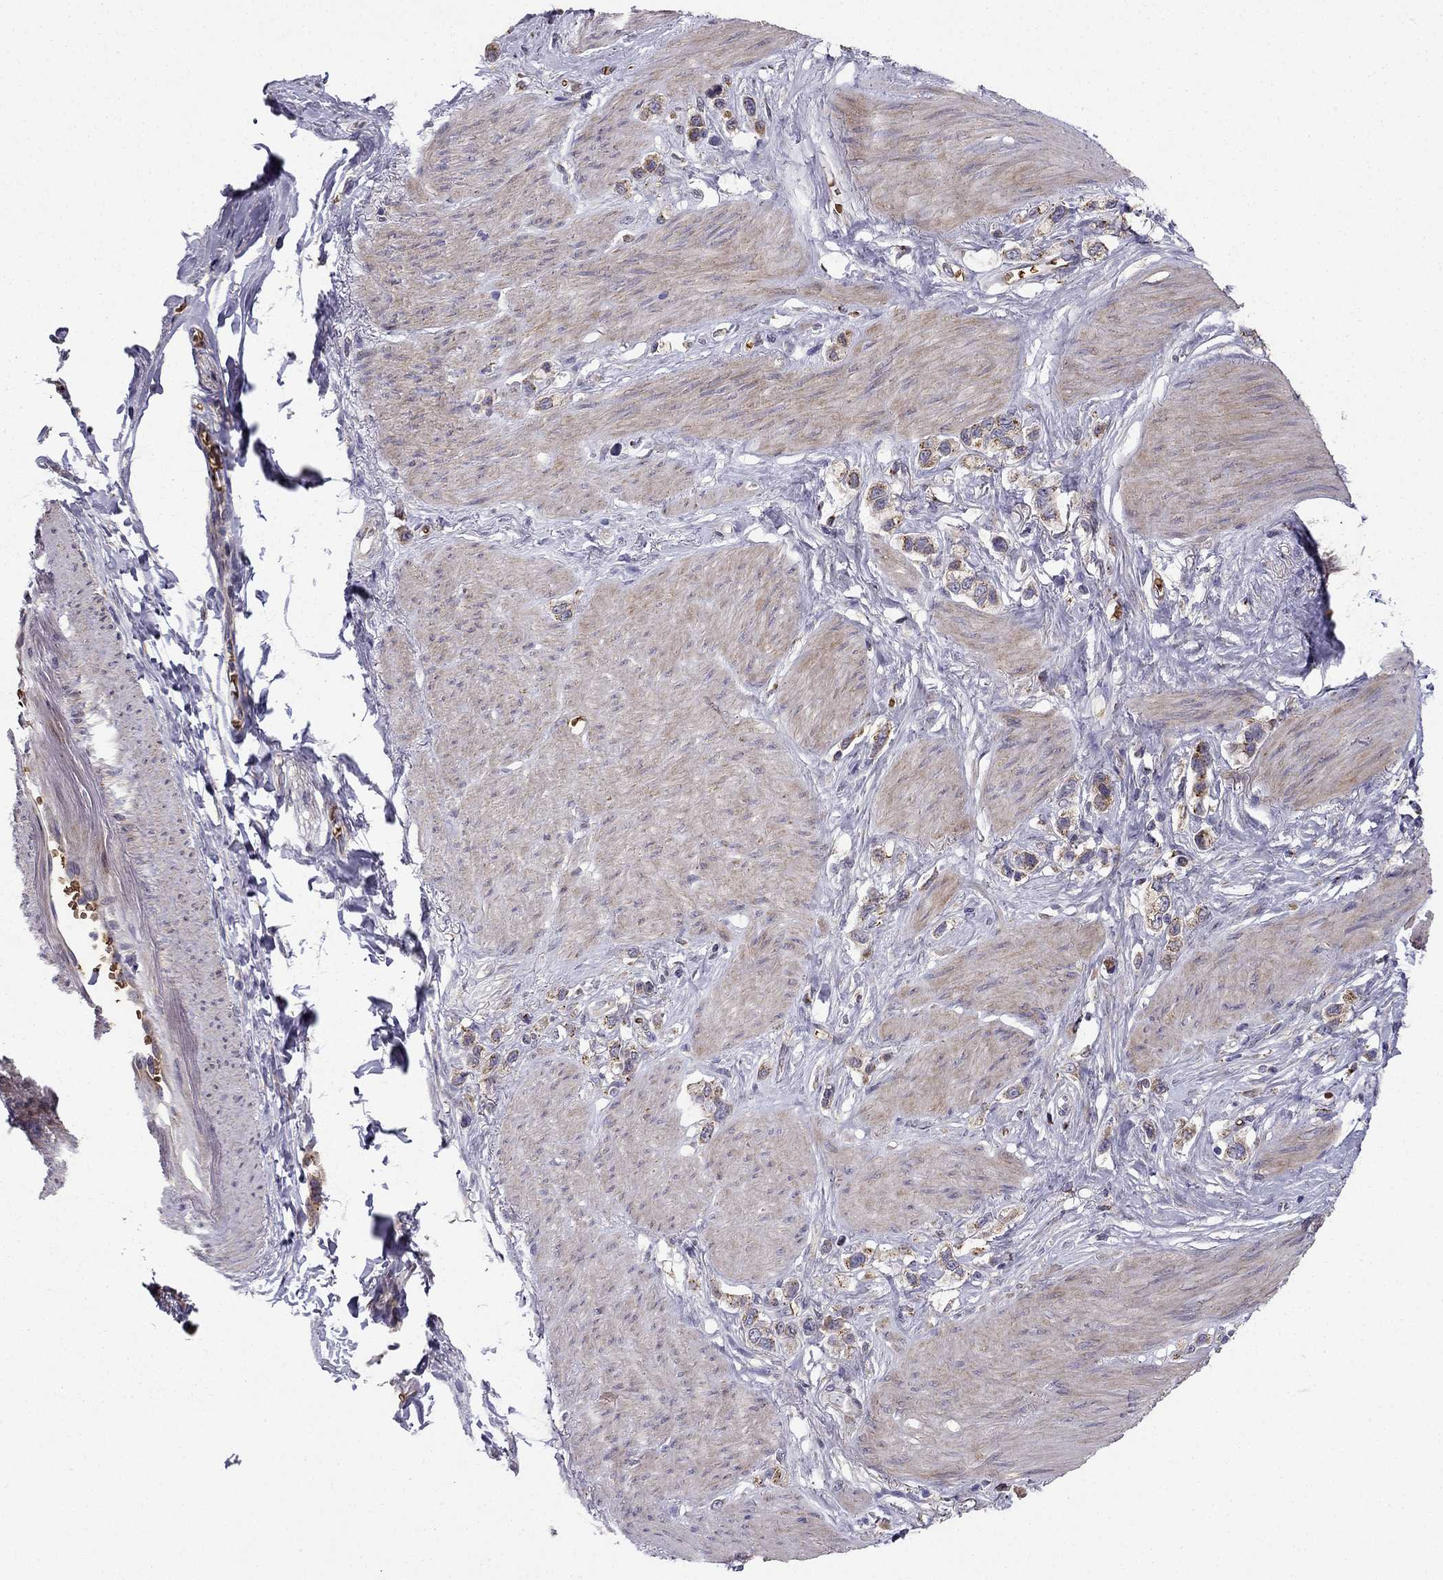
{"staining": {"intensity": "moderate", "quantity": "<25%", "location": "cytoplasmic/membranous"}, "tissue": "stomach cancer", "cell_type": "Tumor cells", "image_type": "cancer", "snomed": [{"axis": "morphology", "description": "Normal tissue, NOS"}, {"axis": "morphology", "description": "Adenocarcinoma, NOS"}, {"axis": "morphology", "description": "Adenocarcinoma, High grade"}, {"axis": "topography", "description": "Stomach, upper"}, {"axis": "topography", "description": "Stomach"}], "caption": "Protein staining by immunohistochemistry reveals moderate cytoplasmic/membranous staining in approximately <25% of tumor cells in adenocarcinoma (stomach).", "gene": "B4GALT7", "patient": {"sex": "female", "age": 65}}